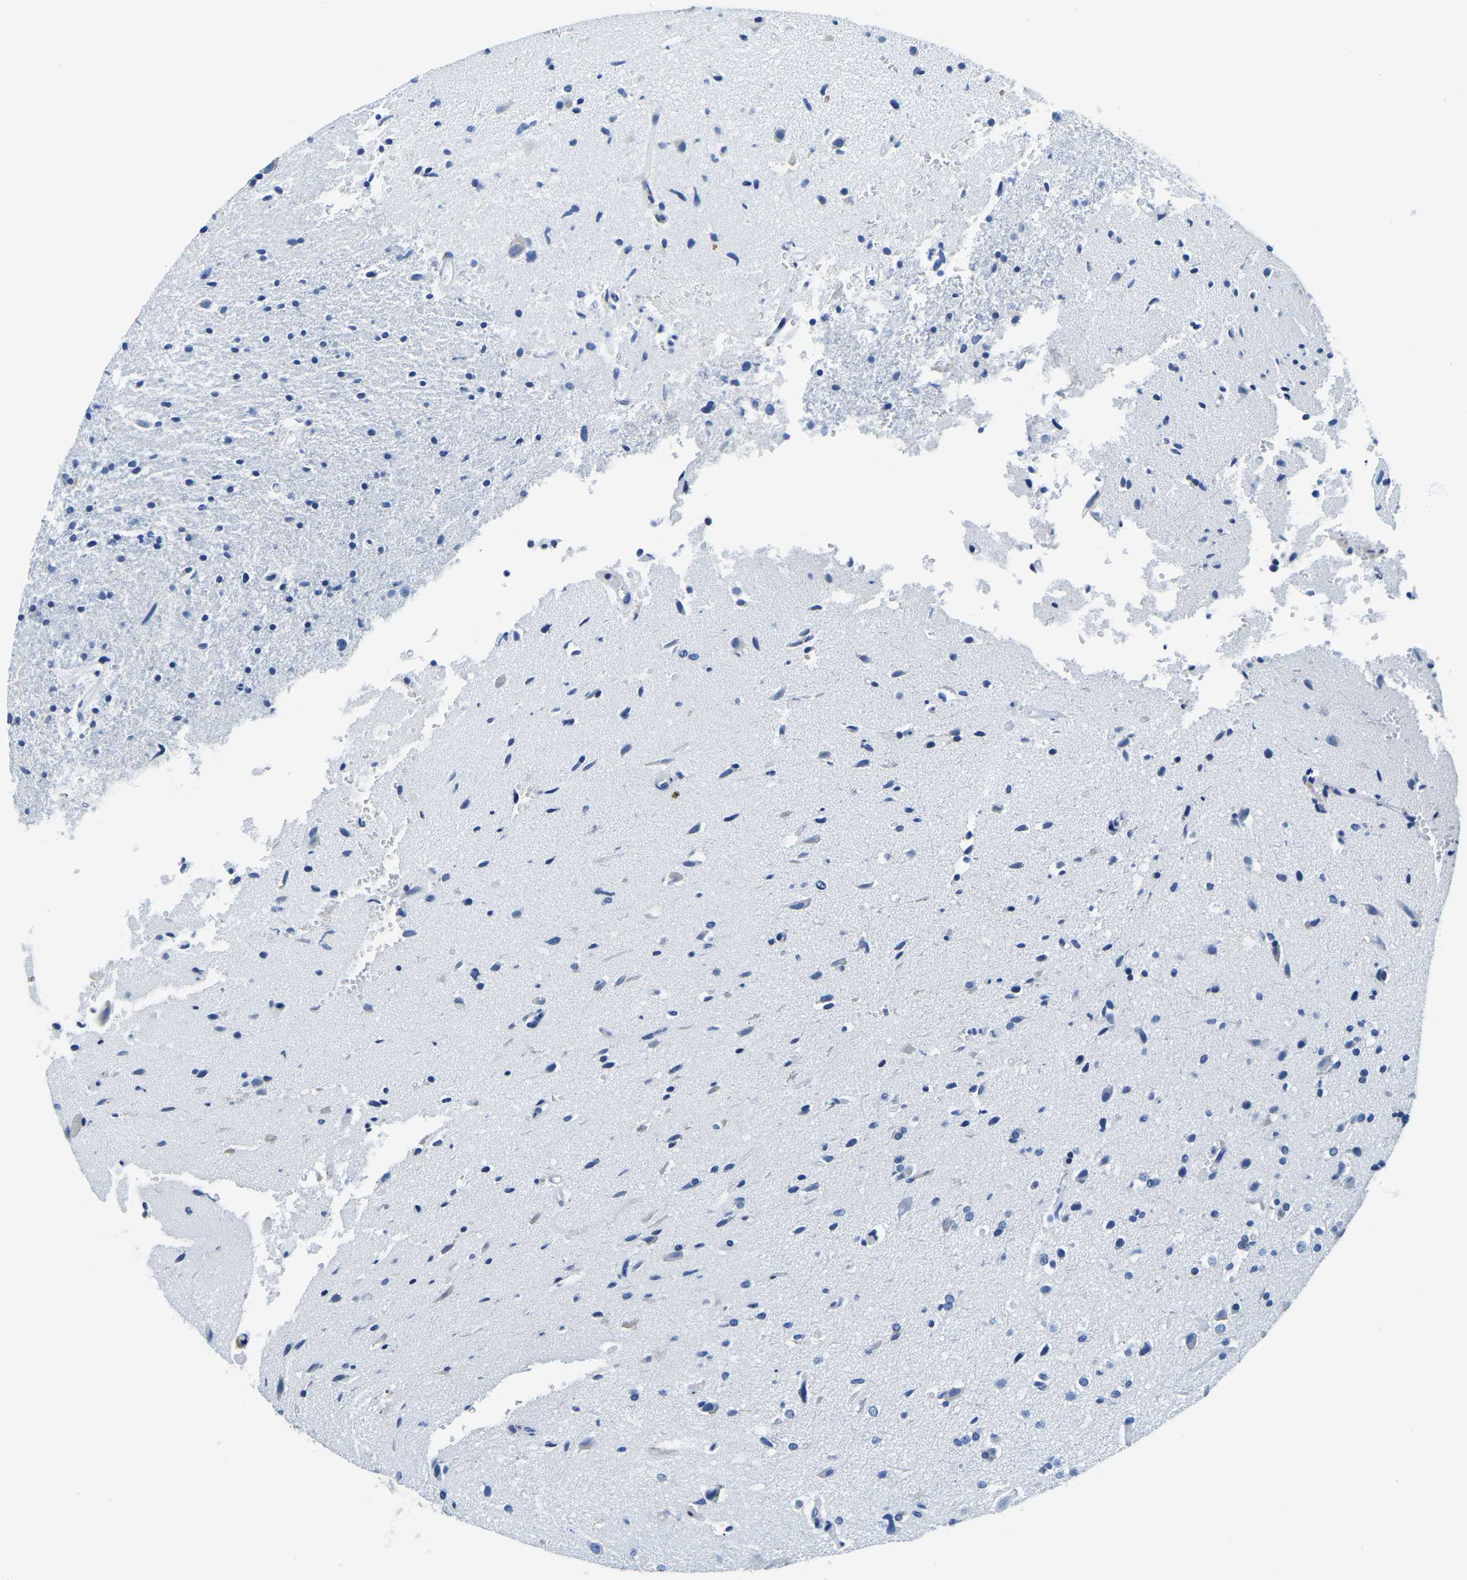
{"staining": {"intensity": "negative", "quantity": "none", "location": "none"}, "tissue": "glioma", "cell_type": "Tumor cells", "image_type": "cancer", "snomed": [{"axis": "morphology", "description": "Glioma, malignant, High grade"}, {"axis": "topography", "description": "Brain"}], "caption": "The immunohistochemistry (IHC) micrograph has no significant staining in tumor cells of glioma tissue. (DAB (3,3'-diaminobenzidine) immunohistochemistry (IHC) with hematoxylin counter stain).", "gene": "ZDHHC13", "patient": {"sex": "male", "age": 33}}